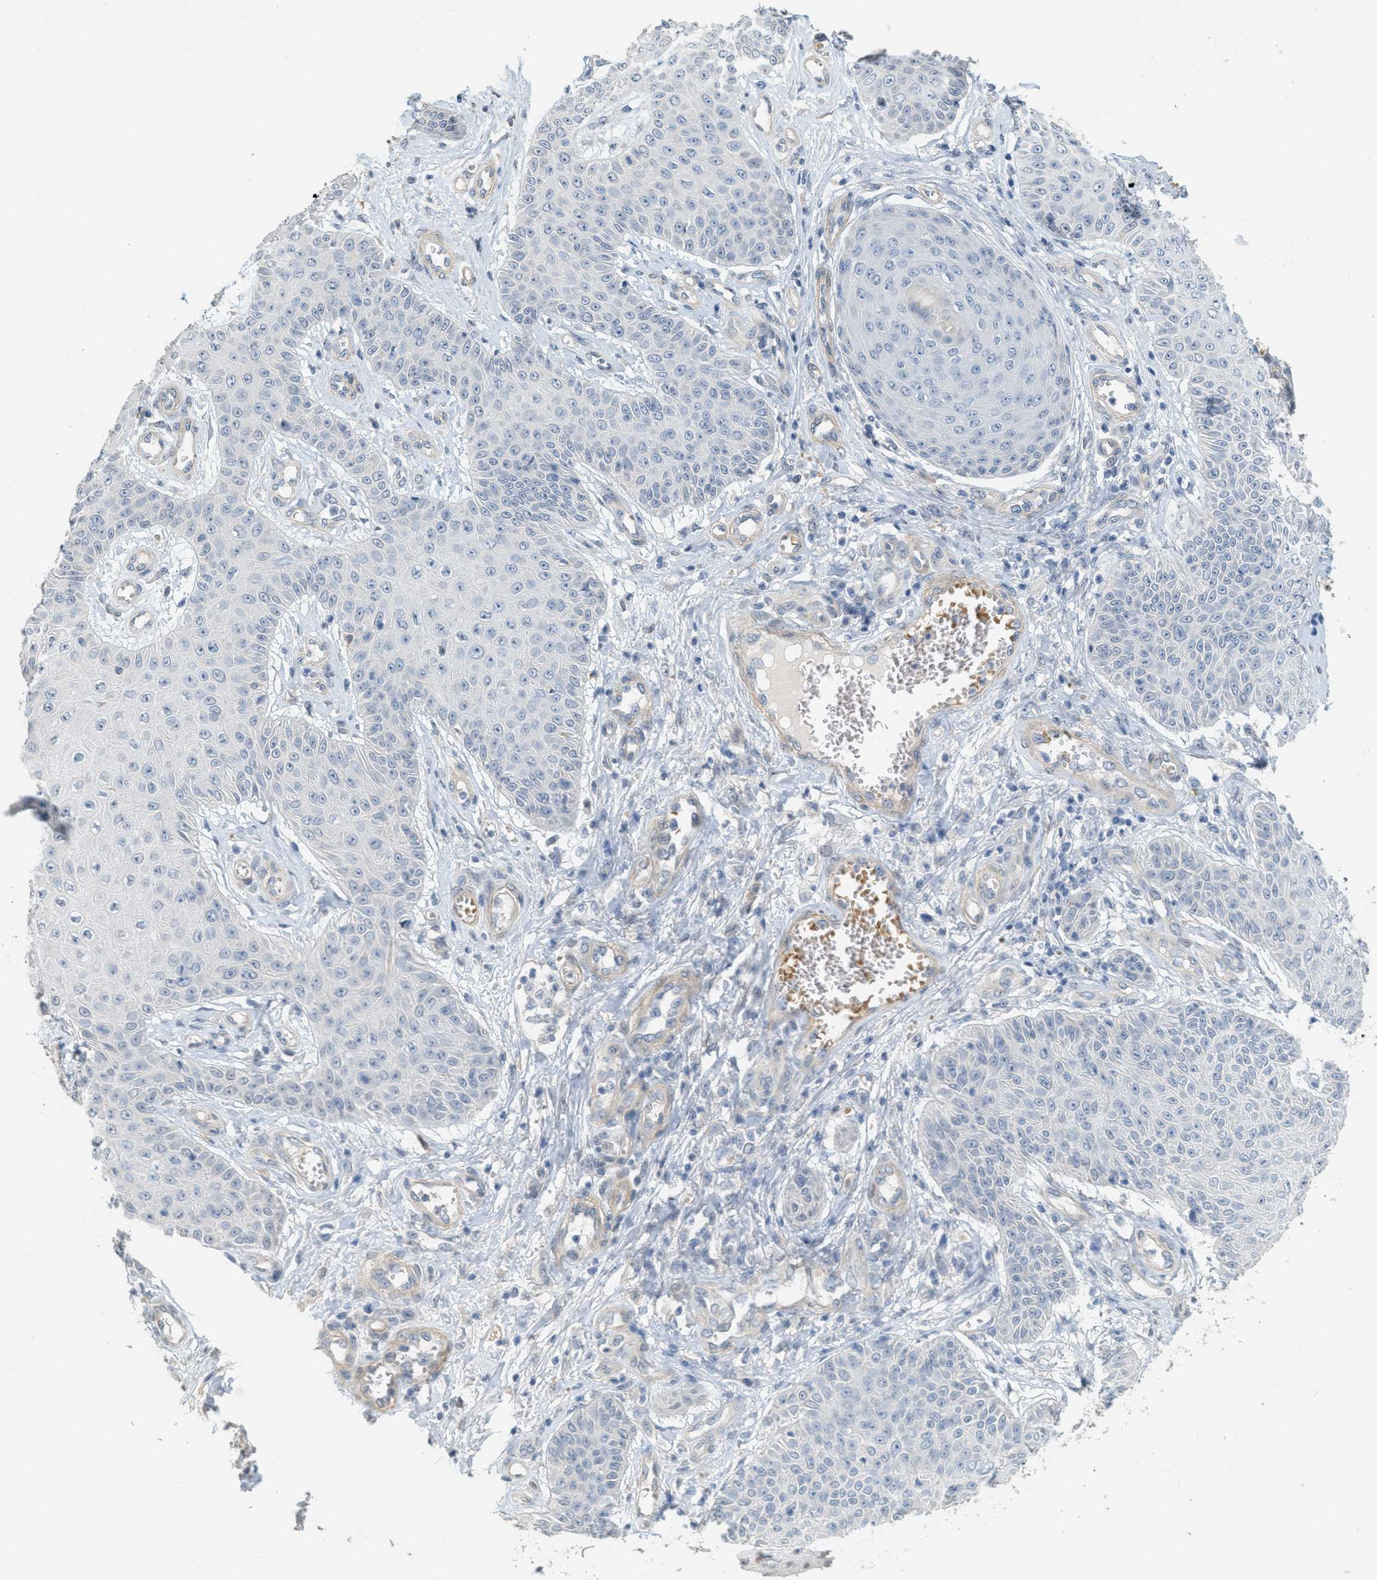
{"staining": {"intensity": "negative", "quantity": "none", "location": "none"}, "tissue": "skin cancer", "cell_type": "Tumor cells", "image_type": "cancer", "snomed": [{"axis": "morphology", "description": "Squamous cell carcinoma, NOS"}, {"axis": "topography", "description": "Skin"}], "caption": "High power microscopy image of an immunohistochemistry (IHC) micrograph of skin cancer (squamous cell carcinoma), revealing no significant positivity in tumor cells.", "gene": "MRS2", "patient": {"sex": "male", "age": 74}}